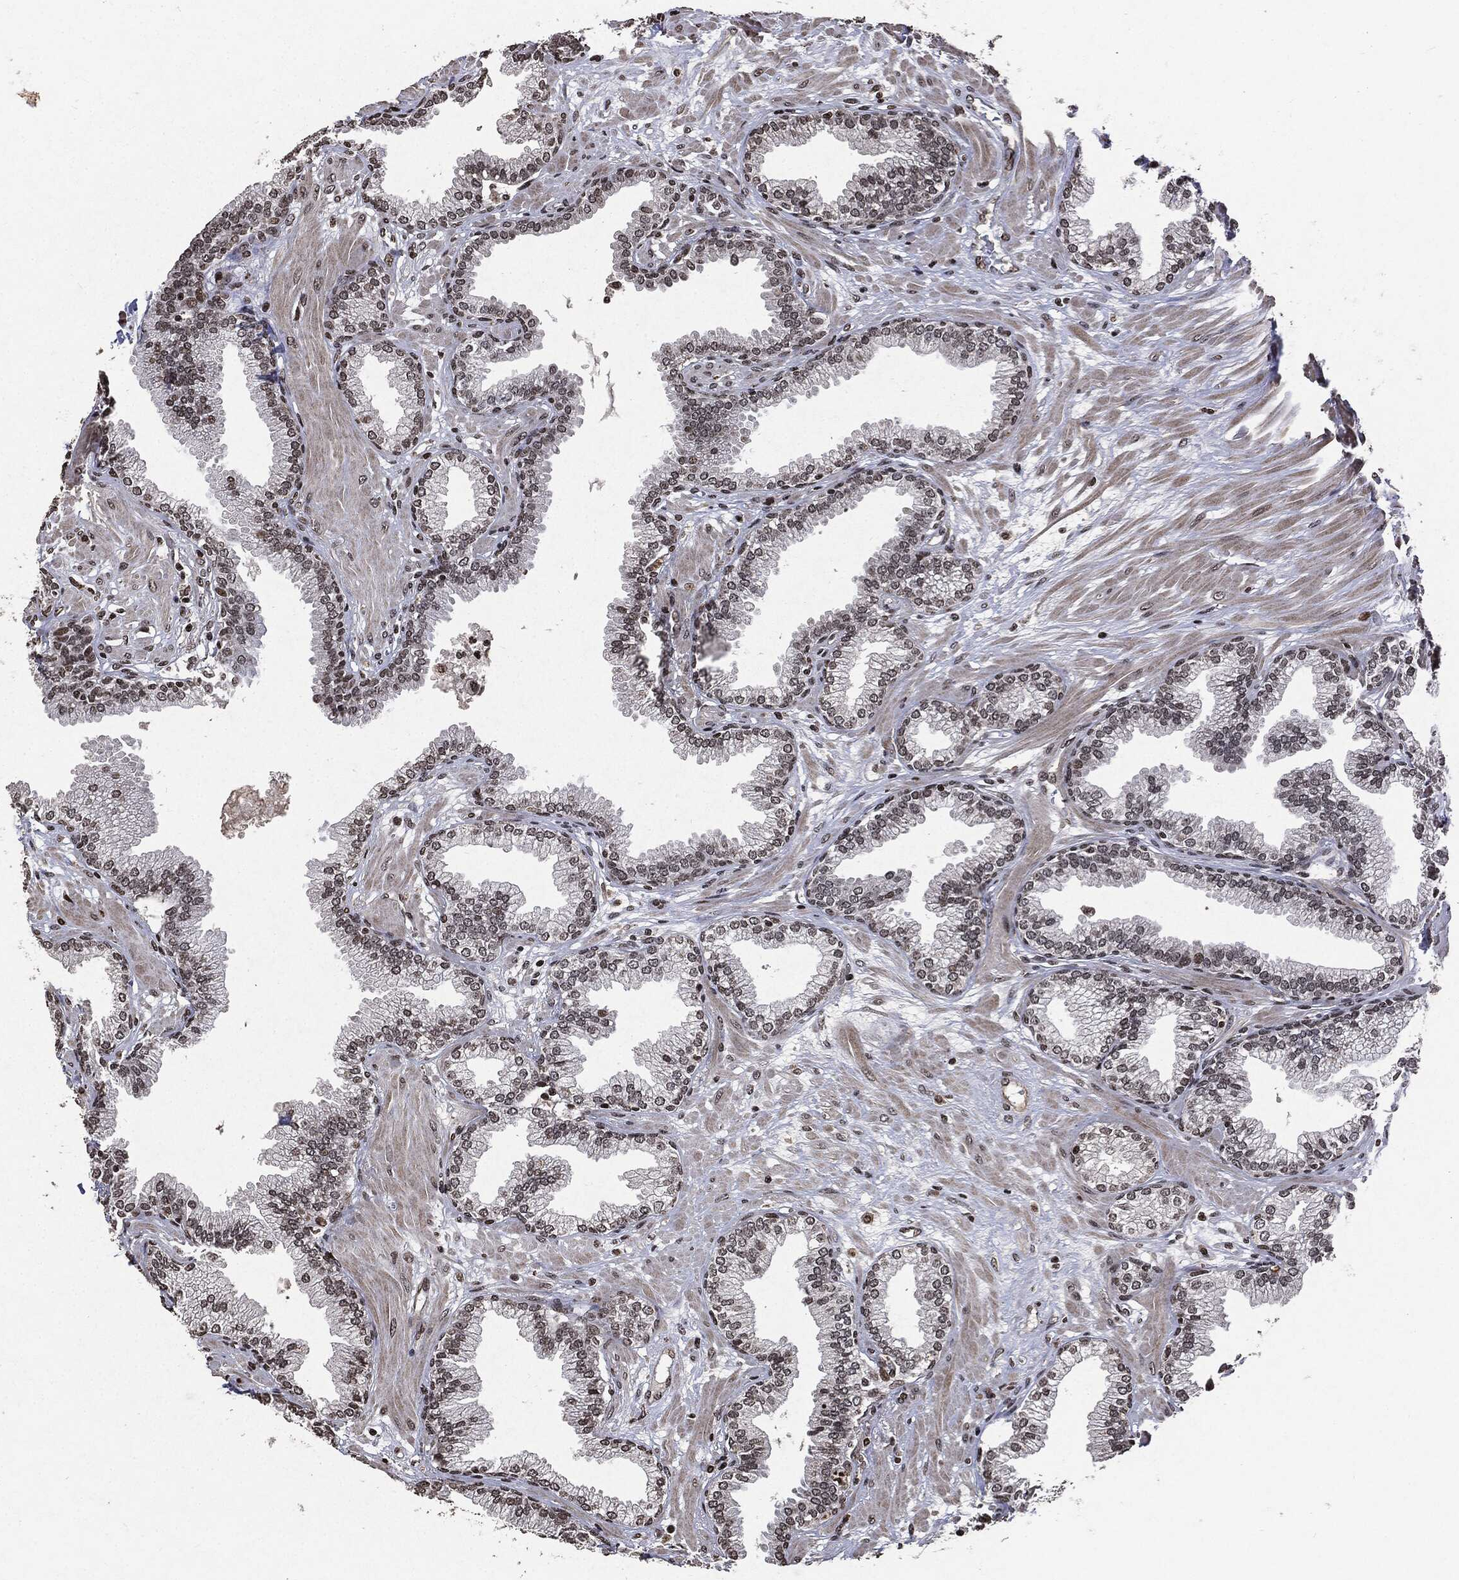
{"staining": {"intensity": "weak", "quantity": "25%-75%", "location": "nuclear"}, "tissue": "prostate", "cell_type": "Glandular cells", "image_type": "normal", "snomed": [{"axis": "morphology", "description": "Normal tissue, NOS"}, {"axis": "topography", "description": "Prostate"}], "caption": "Human prostate stained with a brown dye displays weak nuclear positive staining in approximately 25%-75% of glandular cells.", "gene": "JUN", "patient": {"sex": "male", "age": 64}}